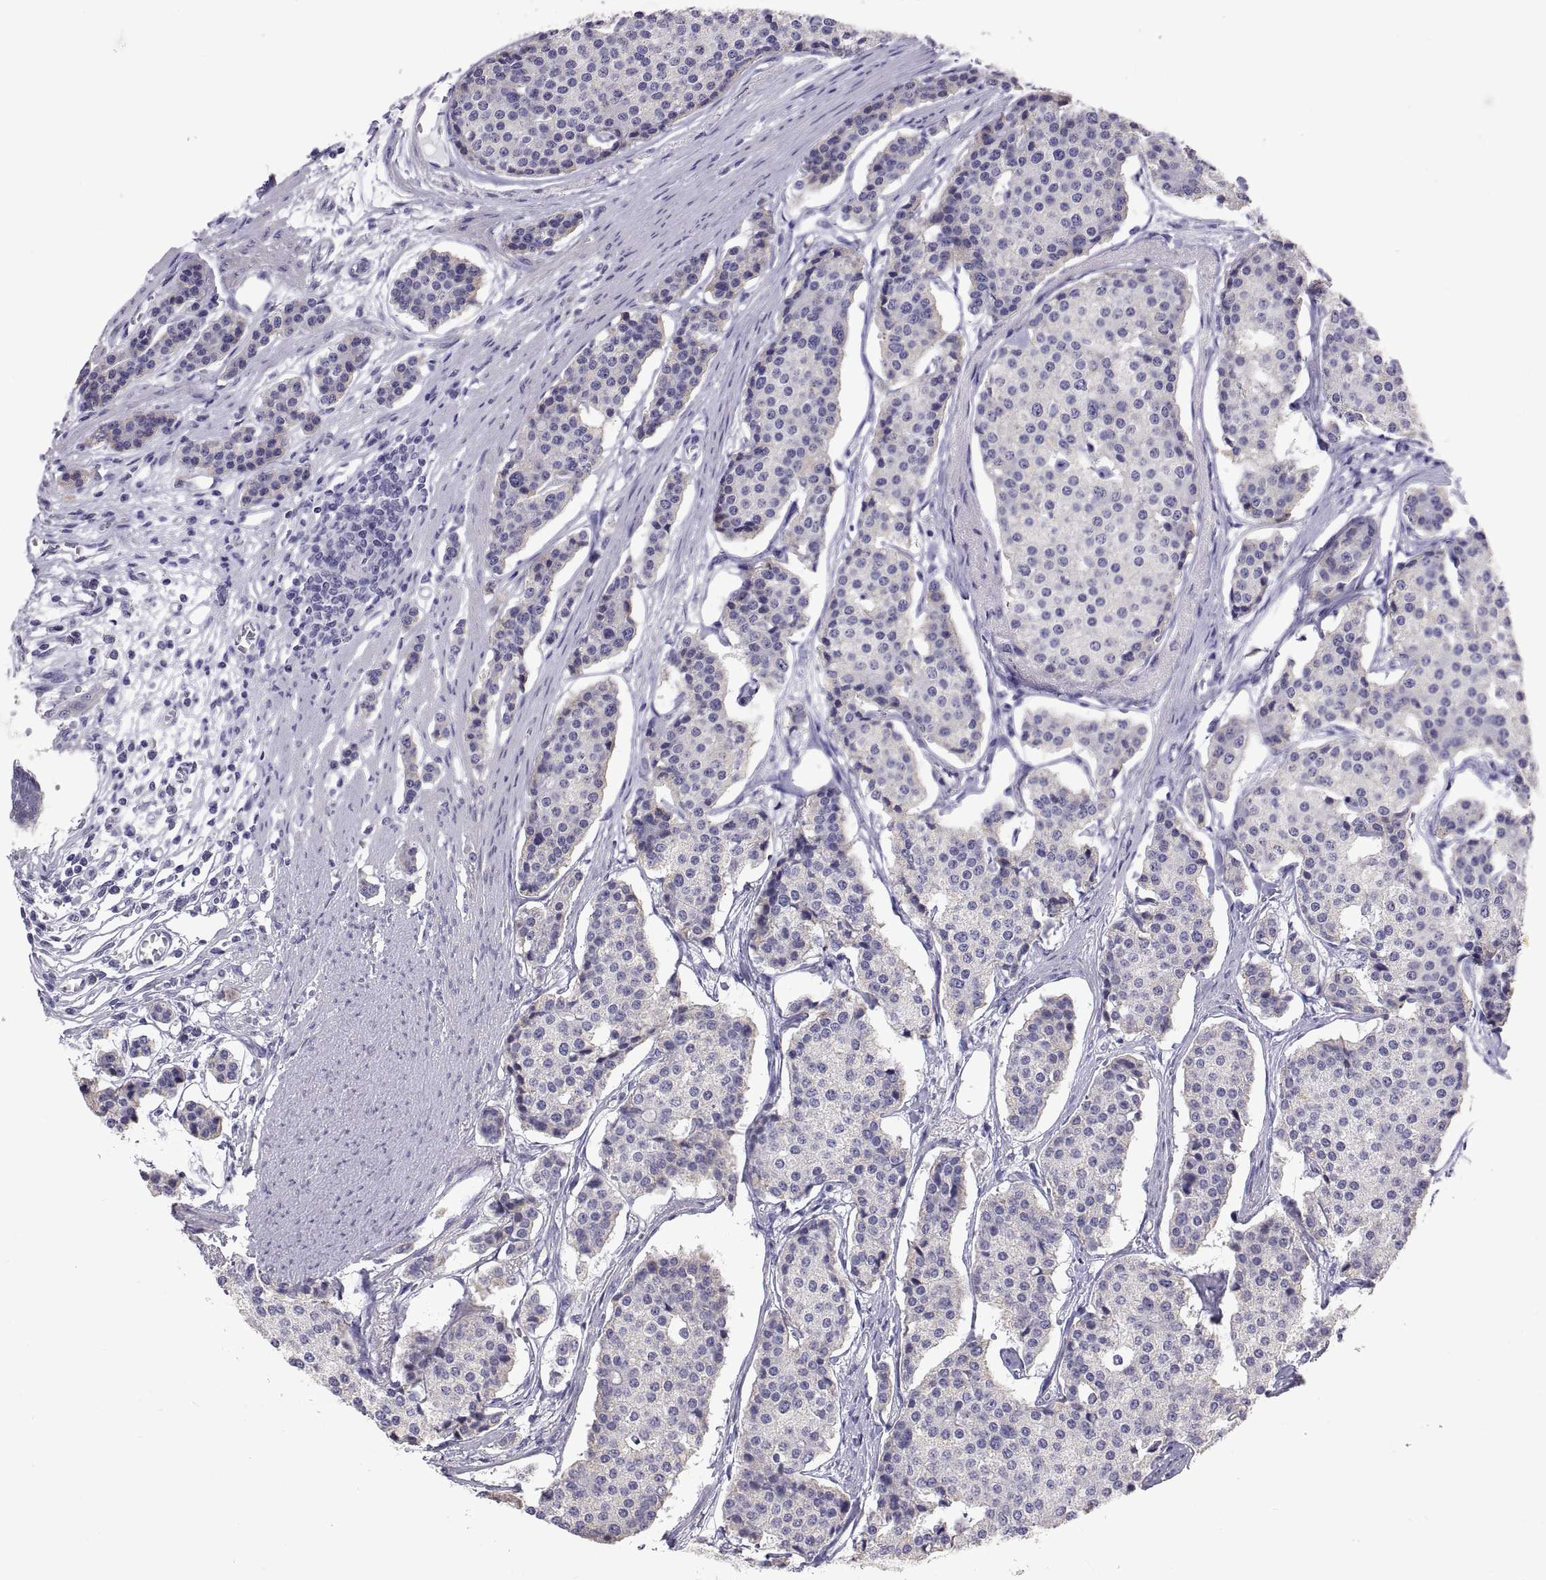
{"staining": {"intensity": "negative", "quantity": "none", "location": "none"}, "tissue": "carcinoid", "cell_type": "Tumor cells", "image_type": "cancer", "snomed": [{"axis": "morphology", "description": "Carcinoid, malignant, NOS"}, {"axis": "topography", "description": "Small intestine"}], "caption": "This micrograph is of carcinoid stained with immunohistochemistry (IHC) to label a protein in brown with the nuclei are counter-stained blue. There is no positivity in tumor cells.", "gene": "FAM170A", "patient": {"sex": "female", "age": 65}}